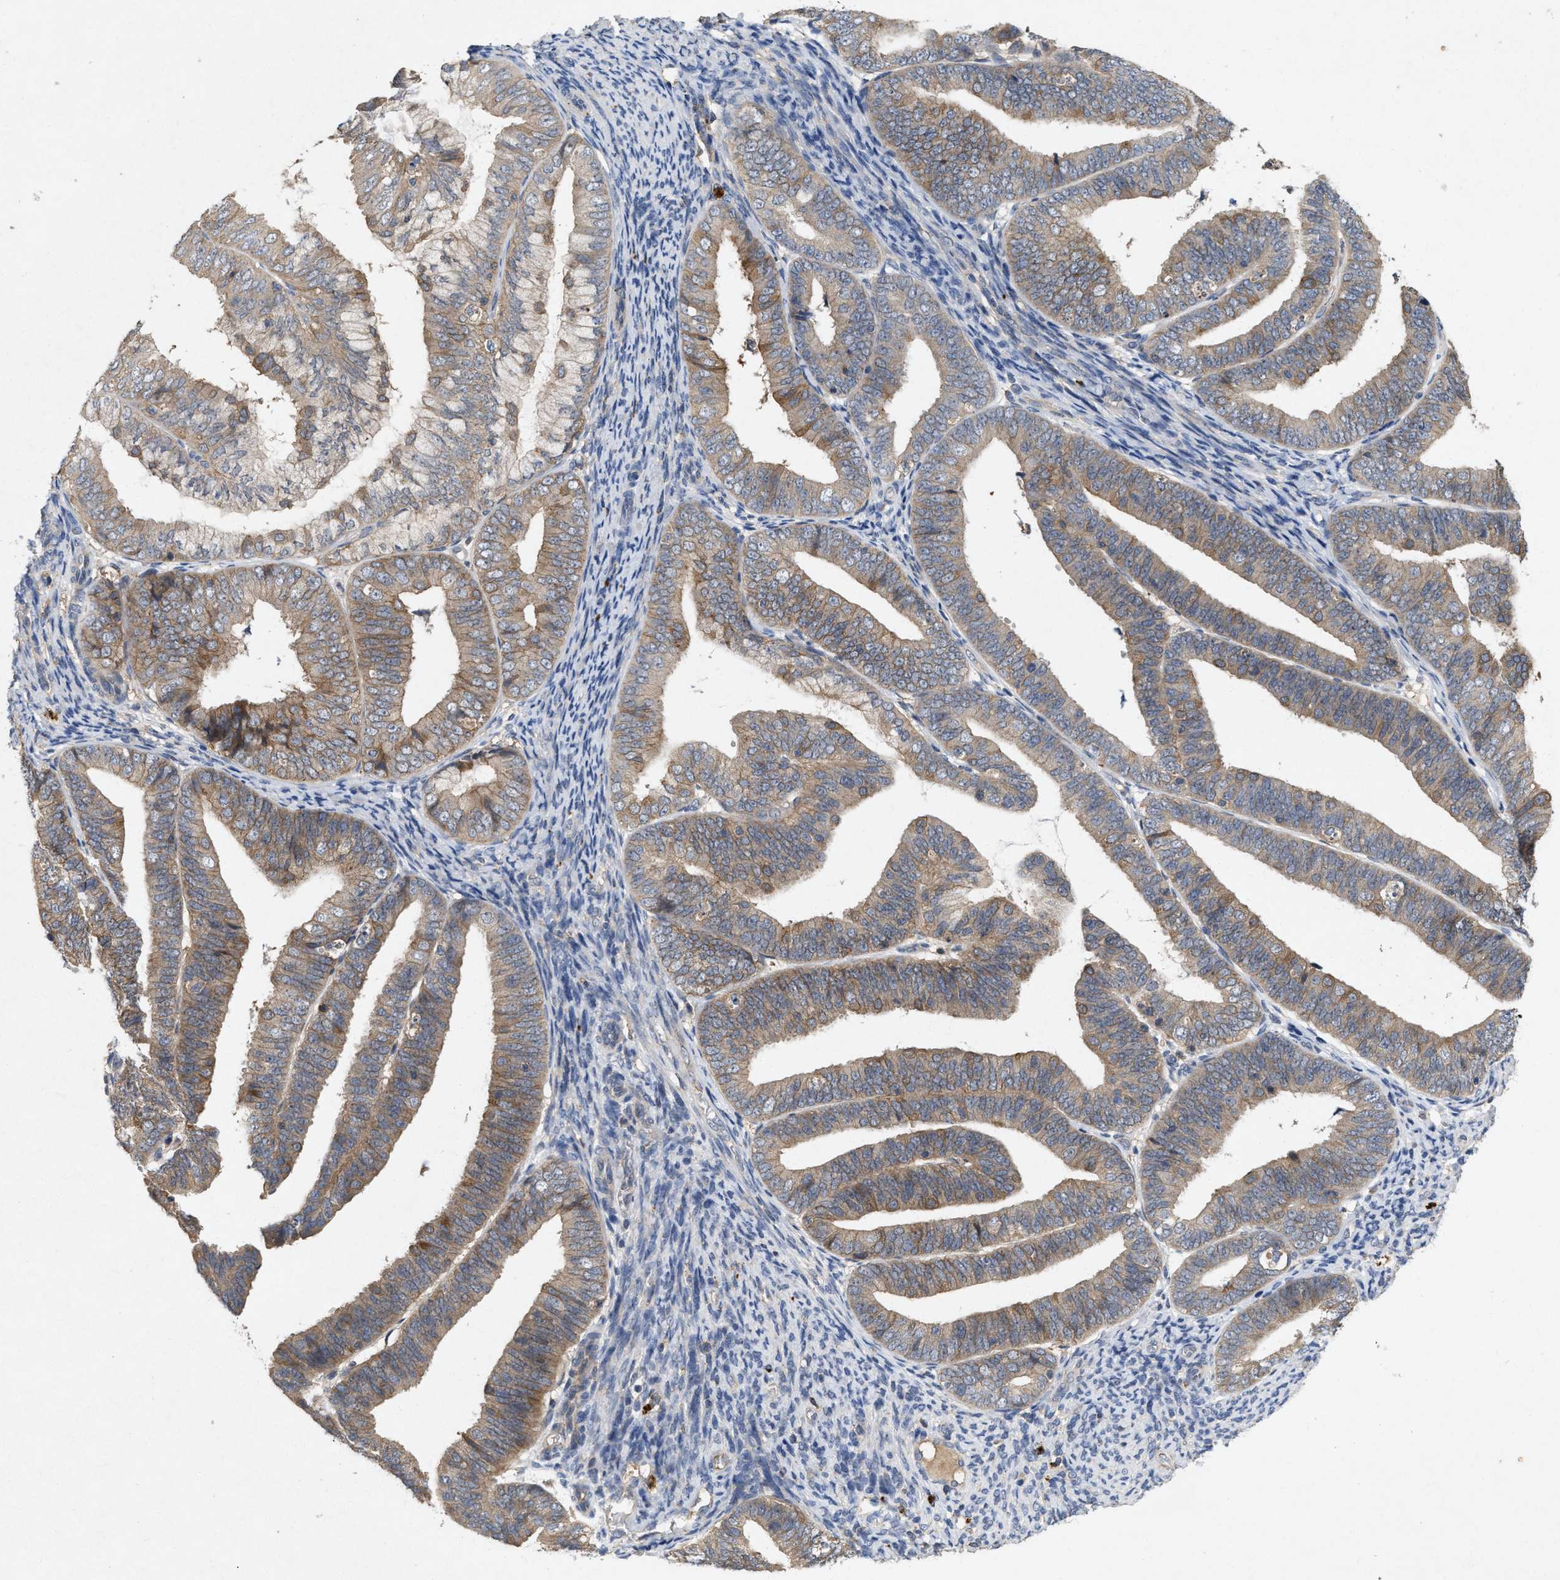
{"staining": {"intensity": "moderate", "quantity": ">75%", "location": "cytoplasmic/membranous"}, "tissue": "endometrial cancer", "cell_type": "Tumor cells", "image_type": "cancer", "snomed": [{"axis": "morphology", "description": "Adenocarcinoma, NOS"}, {"axis": "topography", "description": "Endometrium"}], "caption": "Protein staining of adenocarcinoma (endometrial) tissue exhibits moderate cytoplasmic/membranous positivity in approximately >75% of tumor cells.", "gene": "LPAR2", "patient": {"sex": "female", "age": 63}}